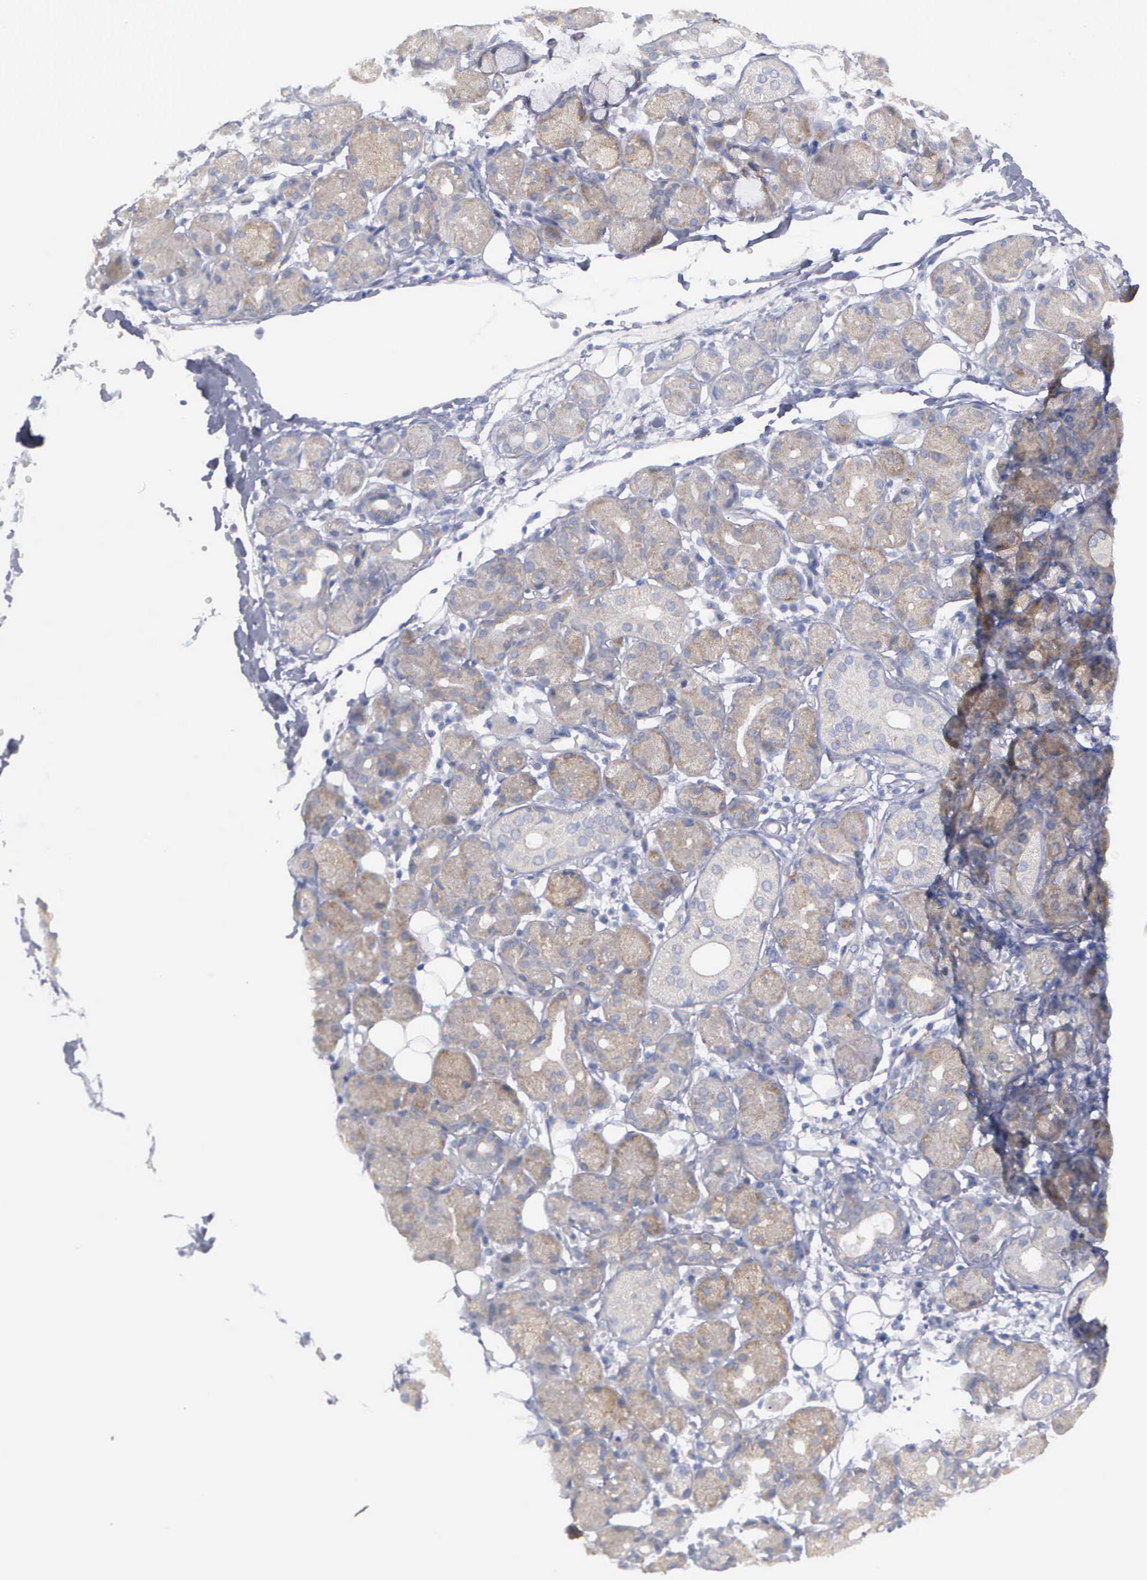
{"staining": {"intensity": "weak", "quantity": ">75%", "location": "cytoplasmic/membranous"}, "tissue": "salivary gland", "cell_type": "Glandular cells", "image_type": "normal", "snomed": [{"axis": "morphology", "description": "Normal tissue, NOS"}, {"axis": "topography", "description": "Salivary gland"}, {"axis": "topography", "description": "Peripheral nerve tissue"}], "caption": "IHC (DAB) staining of benign salivary gland demonstrates weak cytoplasmic/membranous protein staining in about >75% of glandular cells. The protein of interest is shown in brown color, while the nuclei are stained blue.", "gene": "CEP170B", "patient": {"sex": "male", "age": 62}}